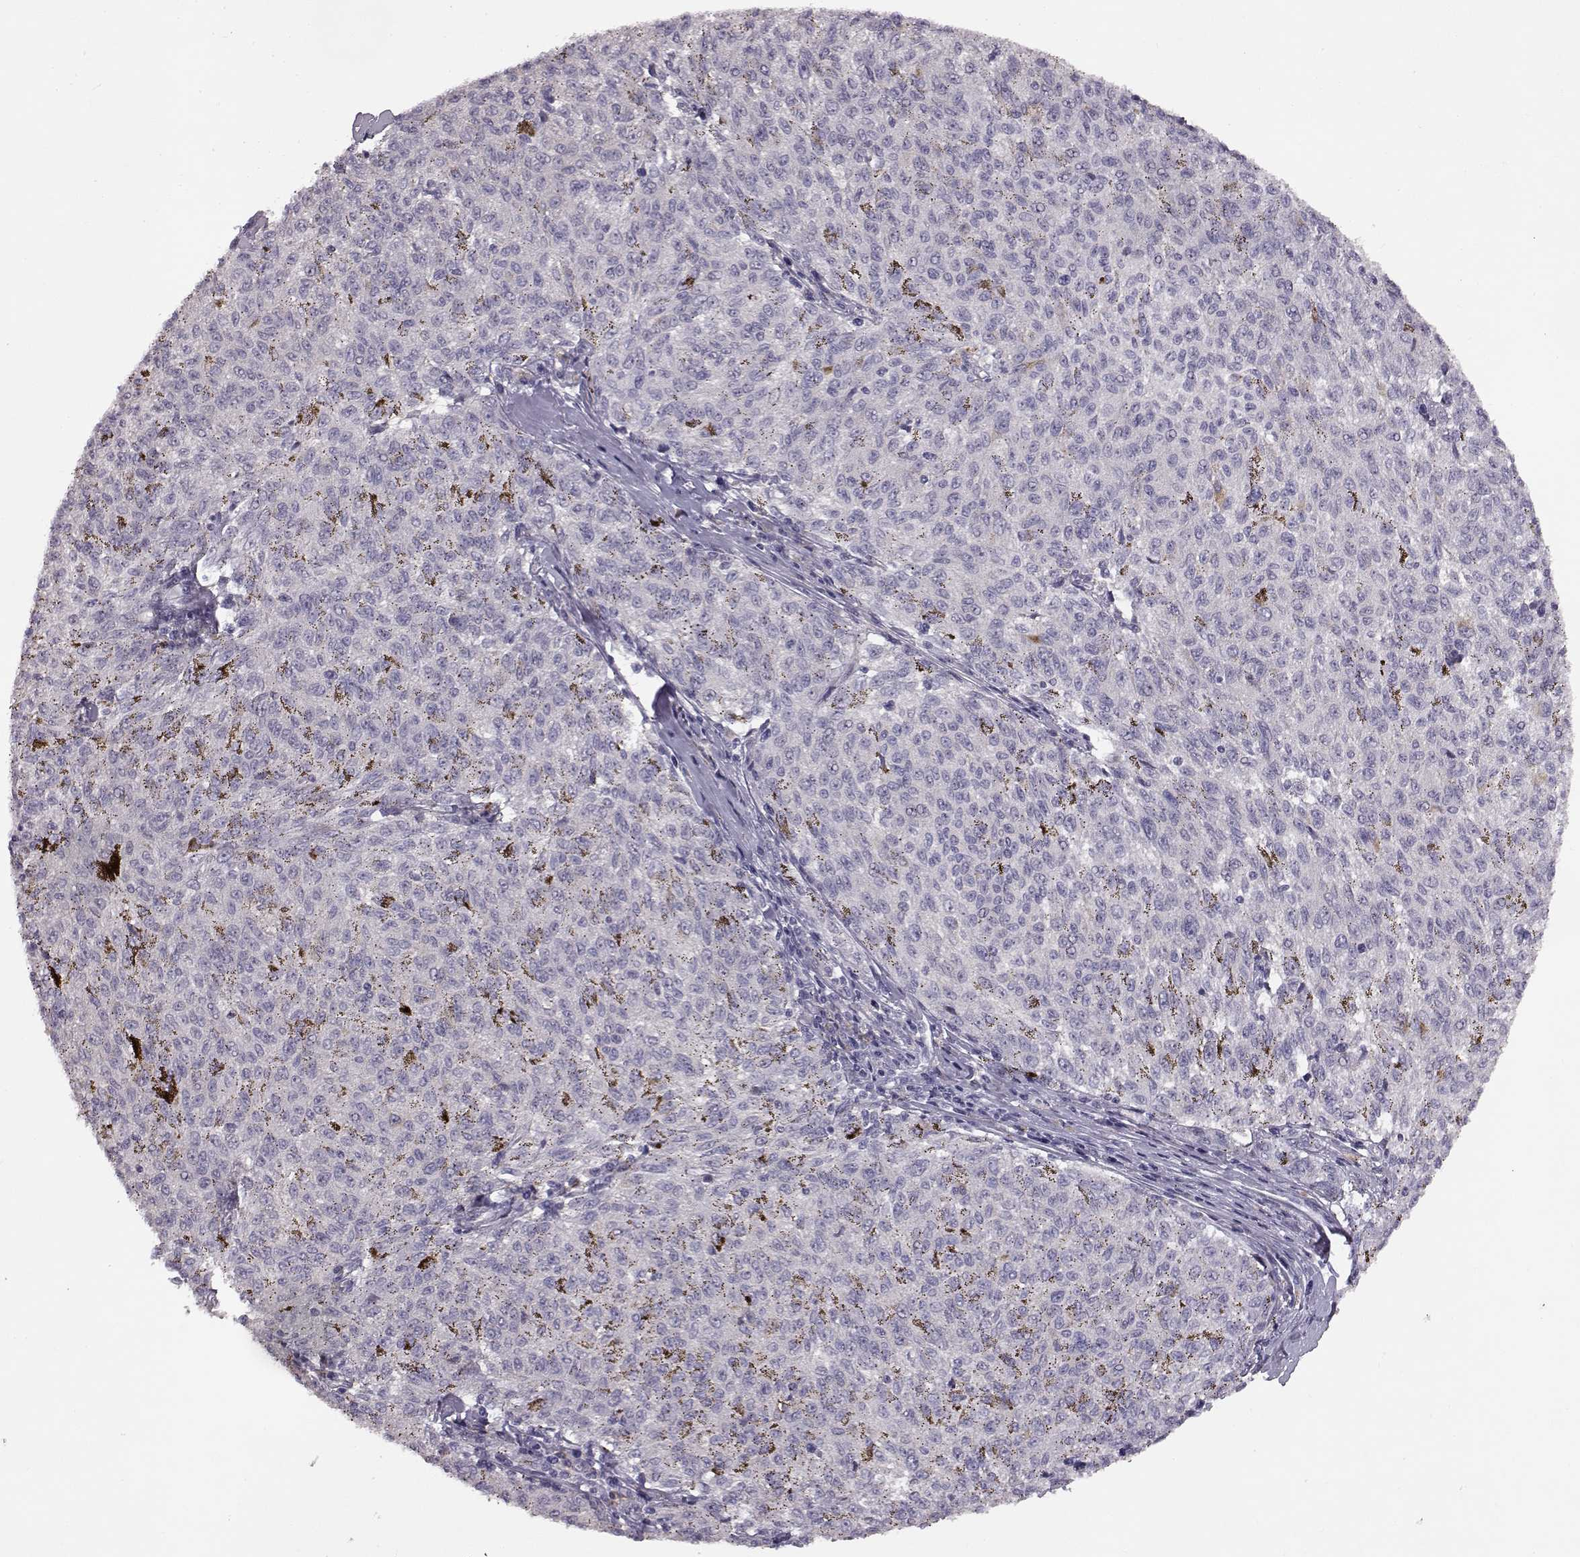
{"staining": {"intensity": "negative", "quantity": "none", "location": "none"}, "tissue": "melanoma", "cell_type": "Tumor cells", "image_type": "cancer", "snomed": [{"axis": "morphology", "description": "Malignant melanoma, NOS"}, {"axis": "topography", "description": "Skin"}], "caption": "The photomicrograph displays no staining of tumor cells in melanoma. (DAB immunohistochemistry (IHC), high magnification).", "gene": "SPAG17", "patient": {"sex": "female", "age": 72}}